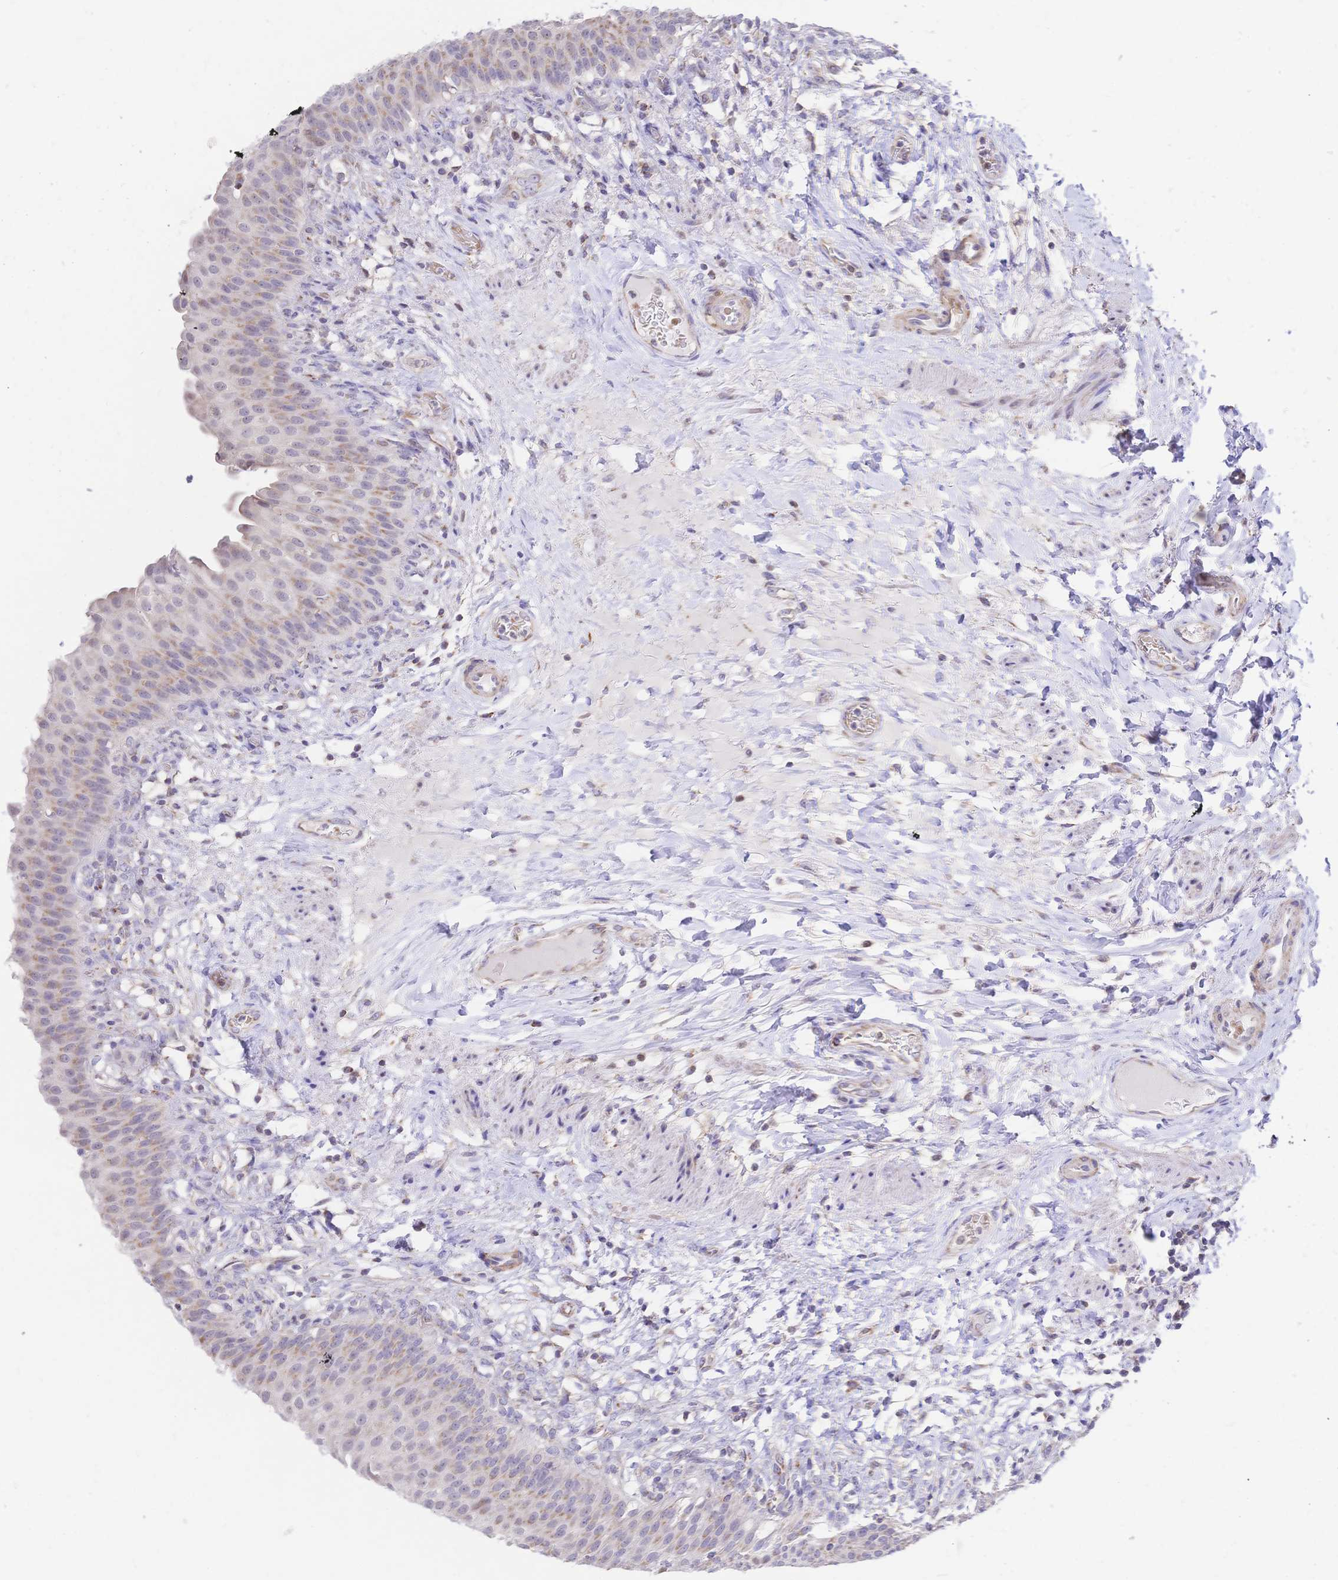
{"staining": {"intensity": "weak", "quantity": "25%-75%", "location": "cytoplasmic/membranous"}, "tissue": "urinary bladder", "cell_type": "Urothelial cells", "image_type": "normal", "snomed": [{"axis": "morphology", "description": "Normal tissue, NOS"}, {"axis": "topography", "description": "Urinary bladder"}, {"axis": "topography", "description": "Peripheral nerve tissue"}], "caption": "Urinary bladder stained for a protein (brown) shows weak cytoplasmic/membranous positive positivity in about 25%-75% of urothelial cells.", "gene": "CLEC18A", "patient": {"sex": "female", "age": 60}}